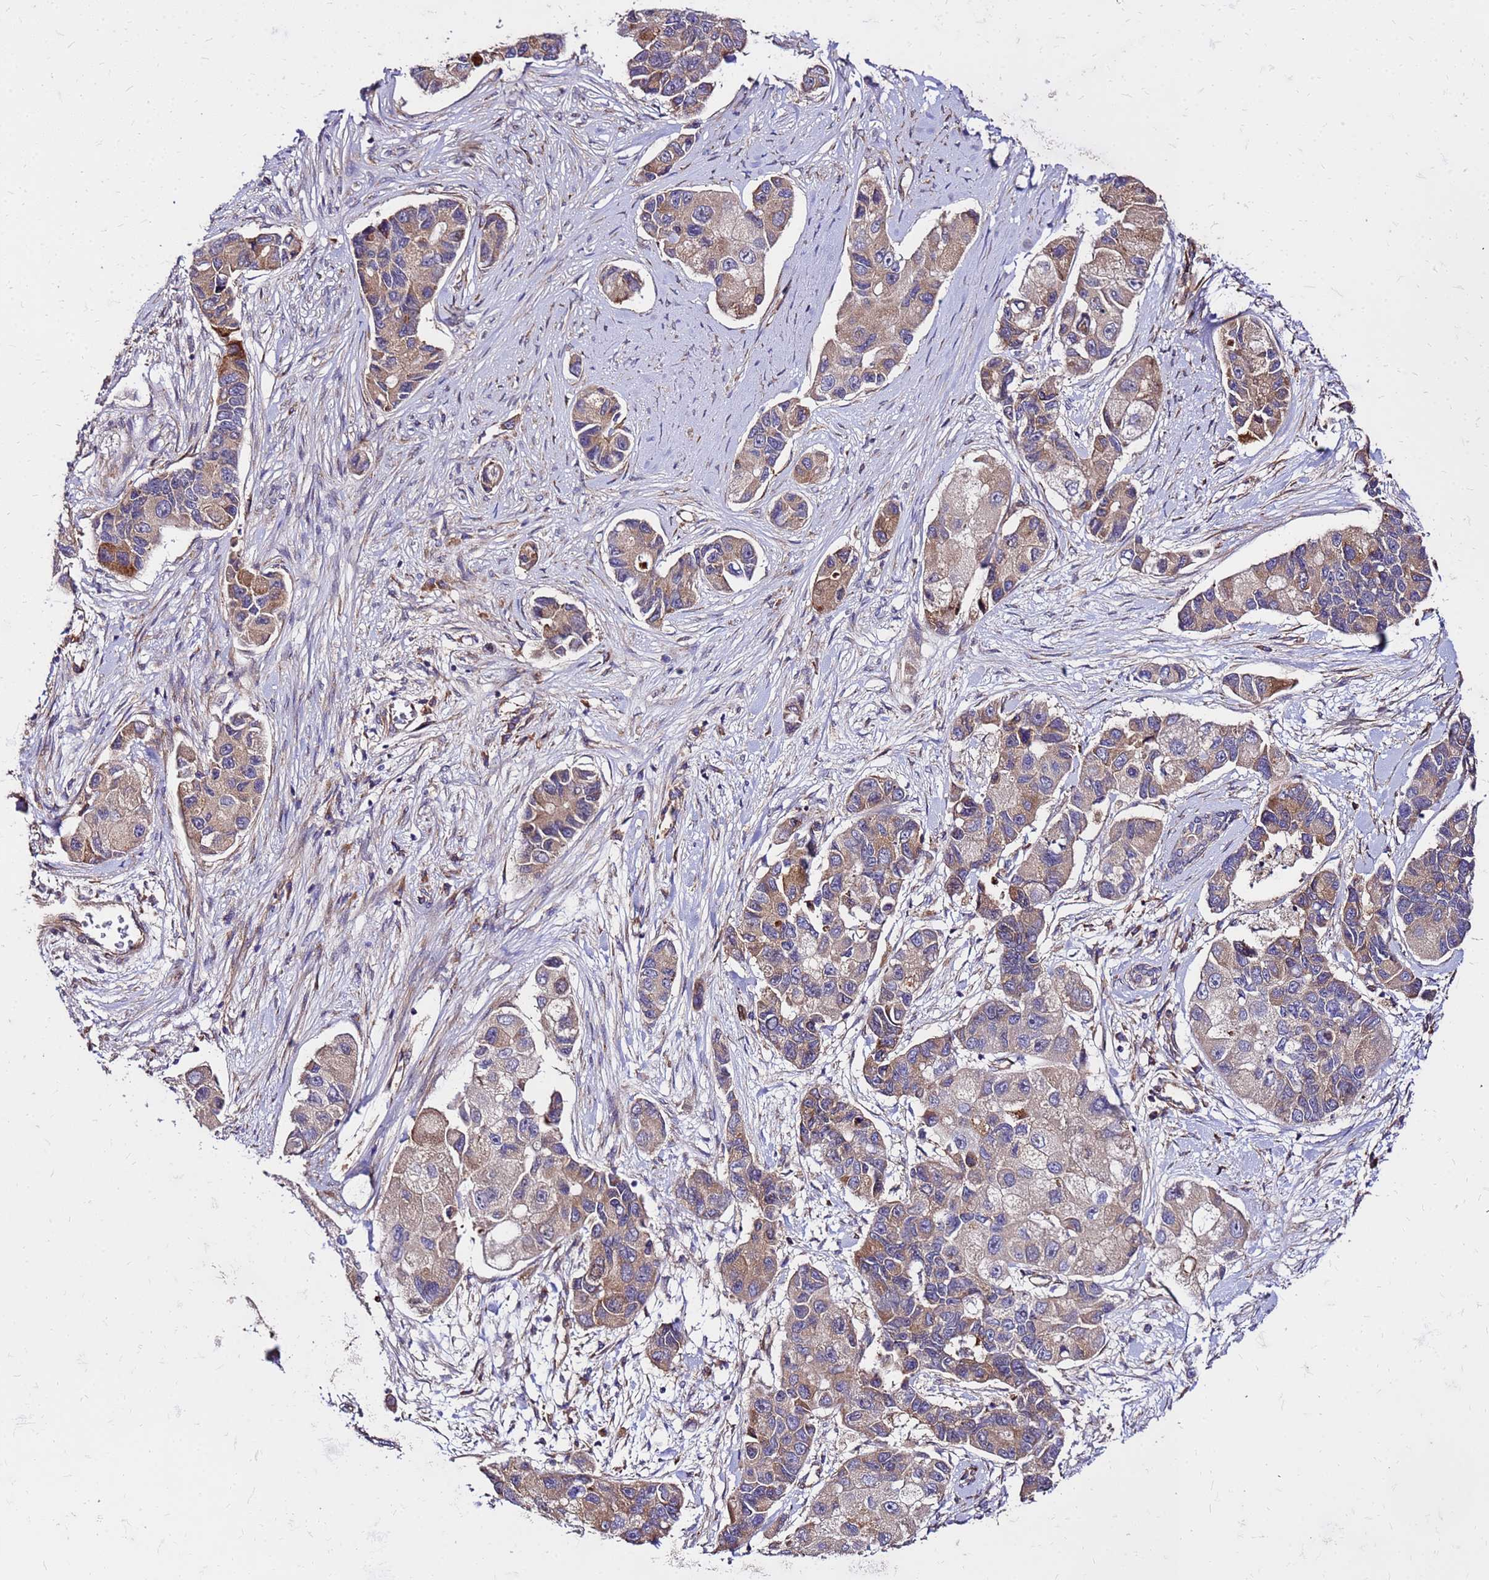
{"staining": {"intensity": "moderate", "quantity": ">75%", "location": "cytoplasmic/membranous"}, "tissue": "lung cancer", "cell_type": "Tumor cells", "image_type": "cancer", "snomed": [{"axis": "morphology", "description": "Adenocarcinoma, NOS"}, {"axis": "topography", "description": "Lung"}], "caption": "High-magnification brightfield microscopy of adenocarcinoma (lung) stained with DAB (3,3'-diaminobenzidine) (brown) and counterstained with hematoxylin (blue). tumor cells exhibit moderate cytoplasmic/membranous staining is identified in approximately>75% of cells.", "gene": "WWC2", "patient": {"sex": "female", "age": 54}}